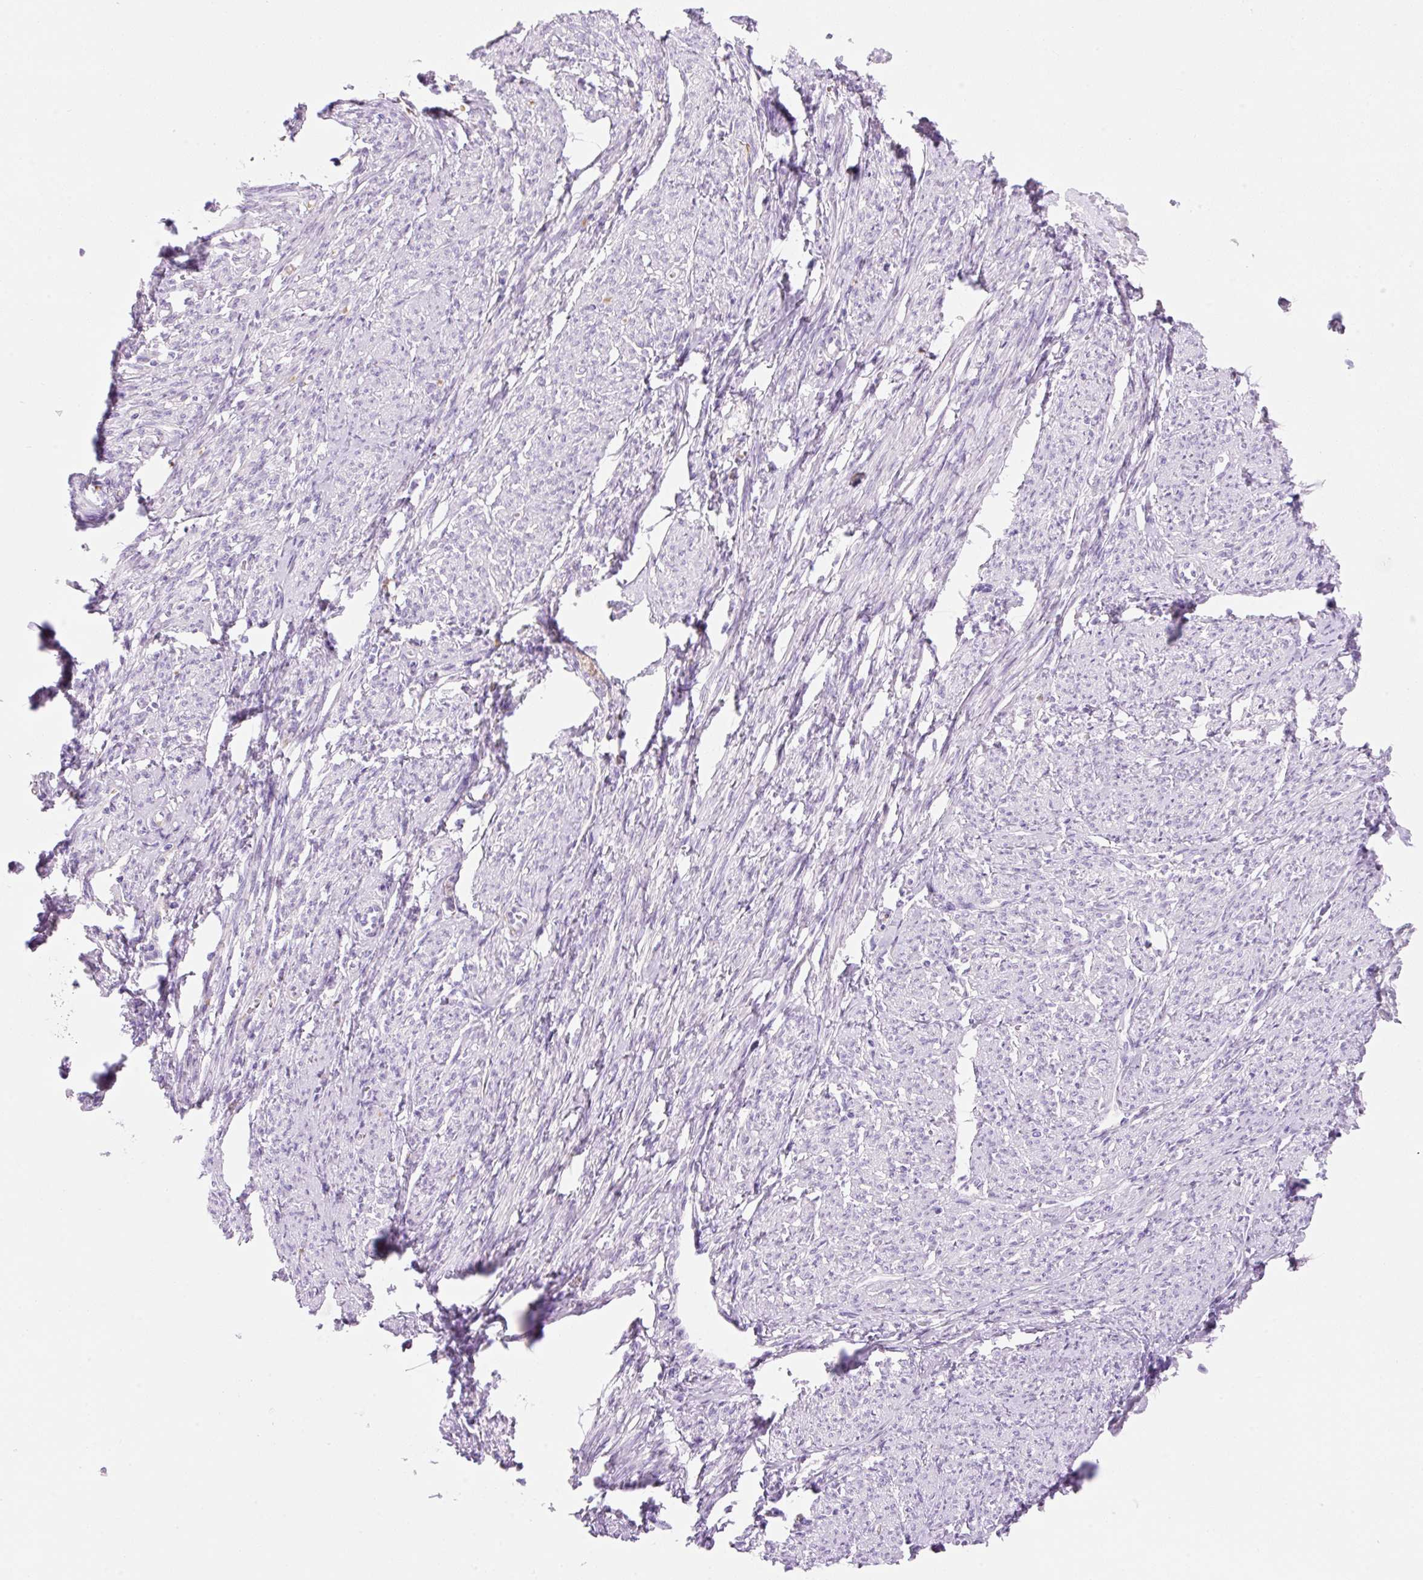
{"staining": {"intensity": "negative", "quantity": "none", "location": "none"}, "tissue": "smooth muscle", "cell_type": "Smooth muscle cells", "image_type": "normal", "snomed": [{"axis": "morphology", "description": "Normal tissue, NOS"}, {"axis": "topography", "description": "Smooth muscle"}], "caption": "Immunohistochemistry photomicrograph of normal smooth muscle stained for a protein (brown), which displays no positivity in smooth muscle cells.", "gene": "ZNF121", "patient": {"sex": "female", "age": 65}}